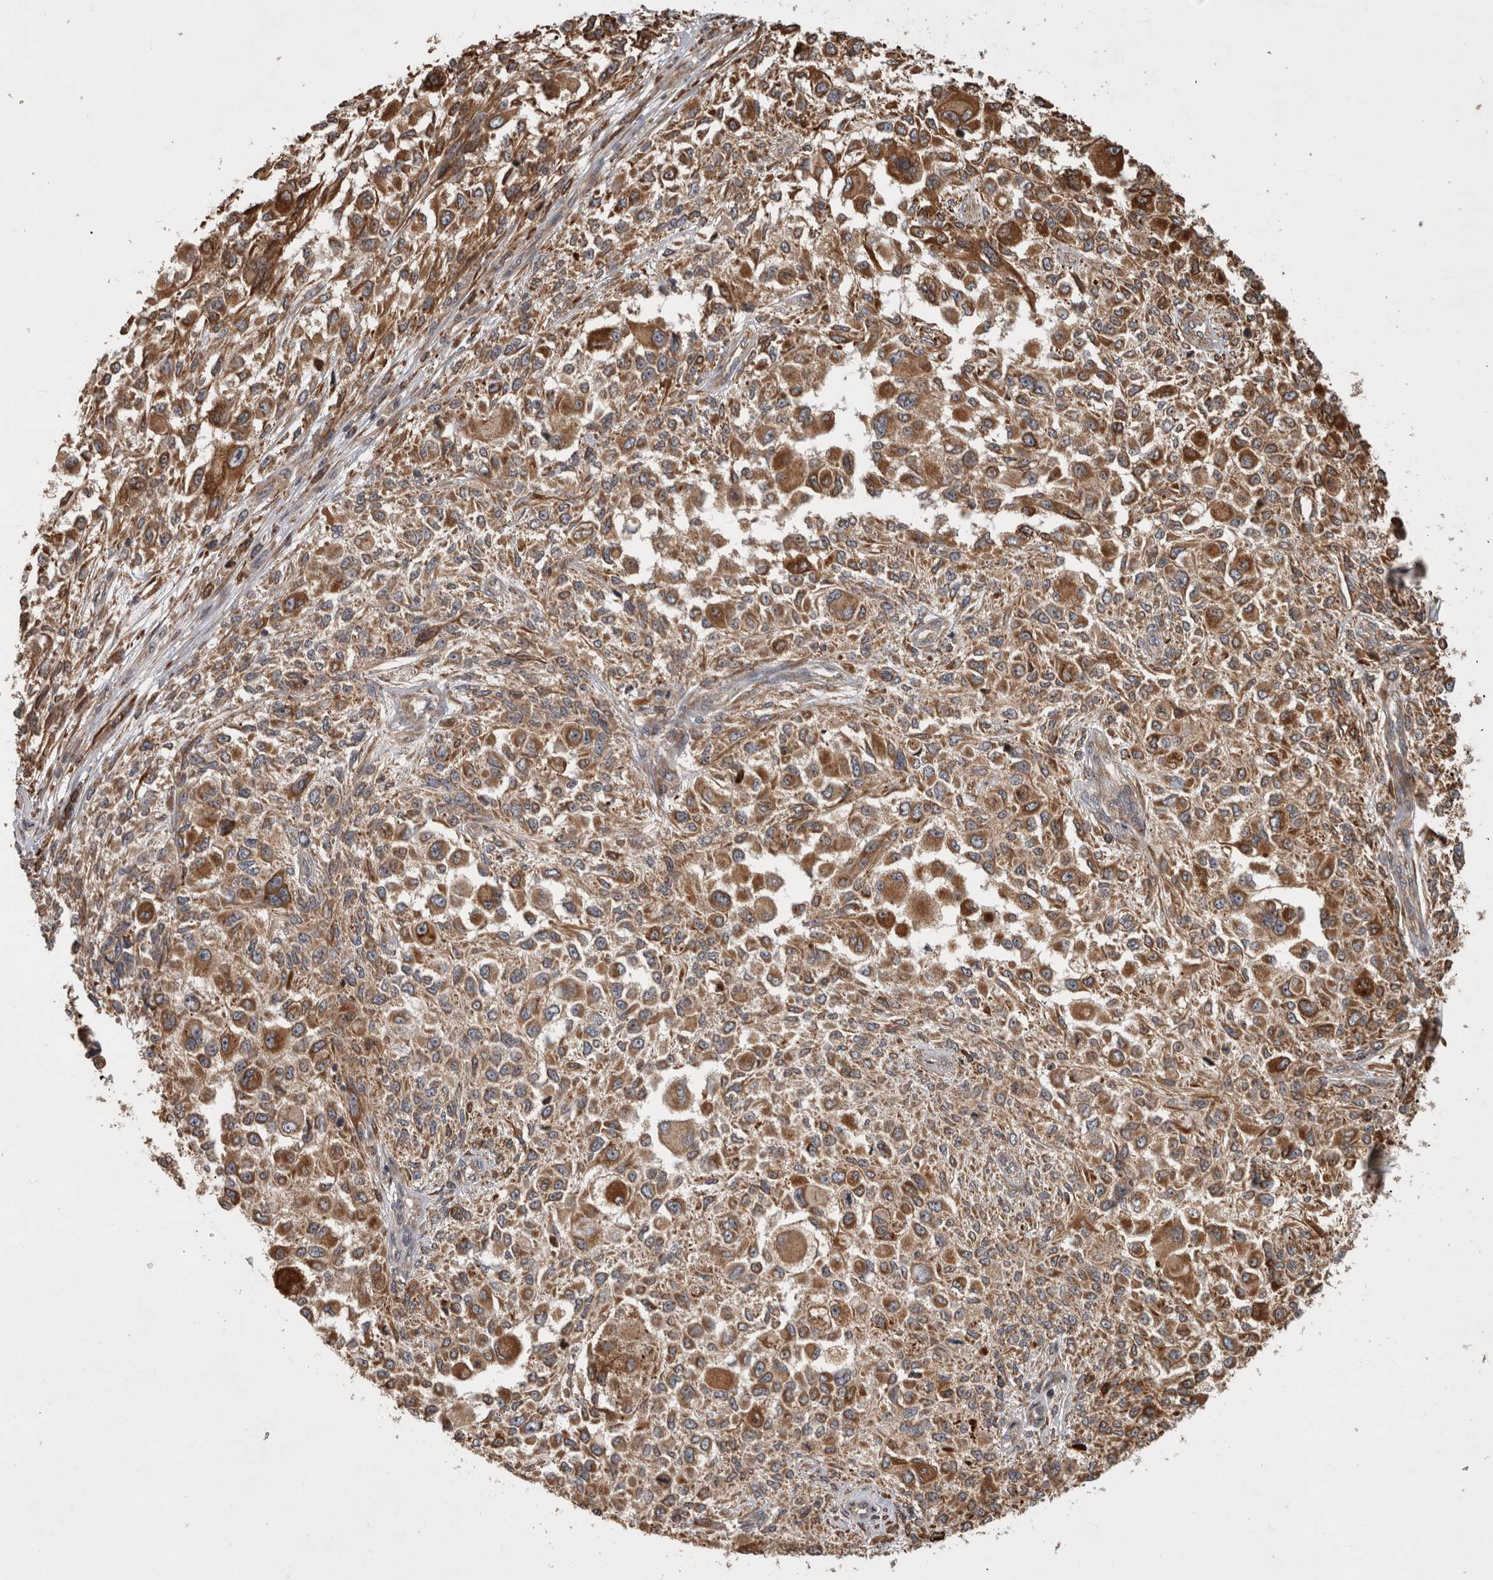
{"staining": {"intensity": "moderate", "quantity": ">75%", "location": "cytoplasmic/membranous"}, "tissue": "melanoma", "cell_type": "Tumor cells", "image_type": "cancer", "snomed": [{"axis": "morphology", "description": "Necrosis, NOS"}, {"axis": "morphology", "description": "Malignant melanoma, NOS"}, {"axis": "topography", "description": "Skin"}], "caption": "High-magnification brightfield microscopy of melanoma stained with DAB (3,3'-diaminobenzidine) (brown) and counterstained with hematoxylin (blue). tumor cells exhibit moderate cytoplasmic/membranous positivity is seen in approximately>75% of cells. (Brightfield microscopy of DAB IHC at high magnification).", "gene": "TUBD1", "patient": {"sex": "female", "age": 87}}